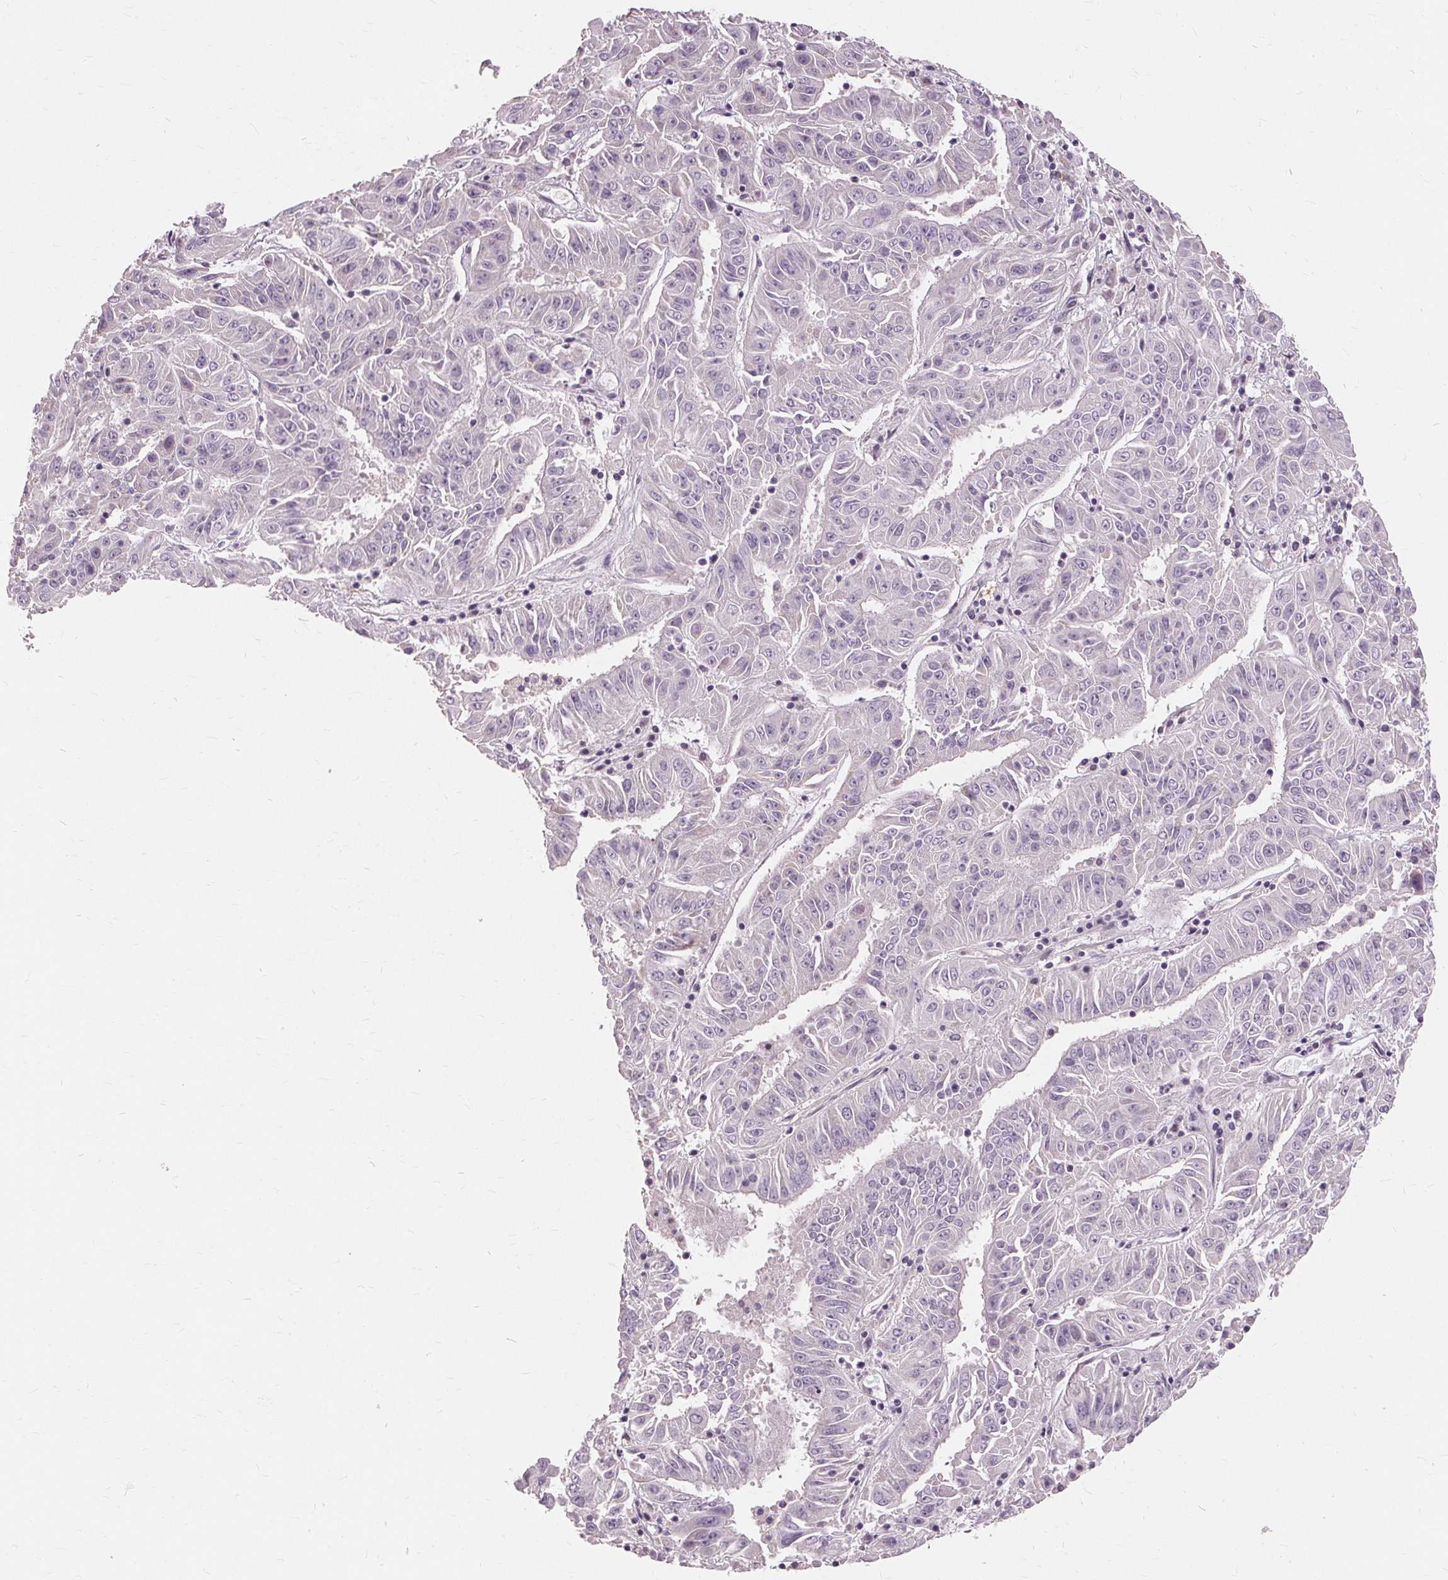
{"staining": {"intensity": "negative", "quantity": "none", "location": "none"}, "tissue": "pancreatic cancer", "cell_type": "Tumor cells", "image_type": "cancer", "snomed": [{"axis": "morphology", "description": "Adenocarcinoma, NOS"}, {"axis": "topography", "description": "Pancreas"}], "caption": "A high-resolution image shows immunohistochemistry (IHC) staining of adenocarcinoma (pancreatic), which reveals no significant expression in tumor cells.", "gene": "SIGLEC6", "patient": {"sex": "male", "age": 63}}